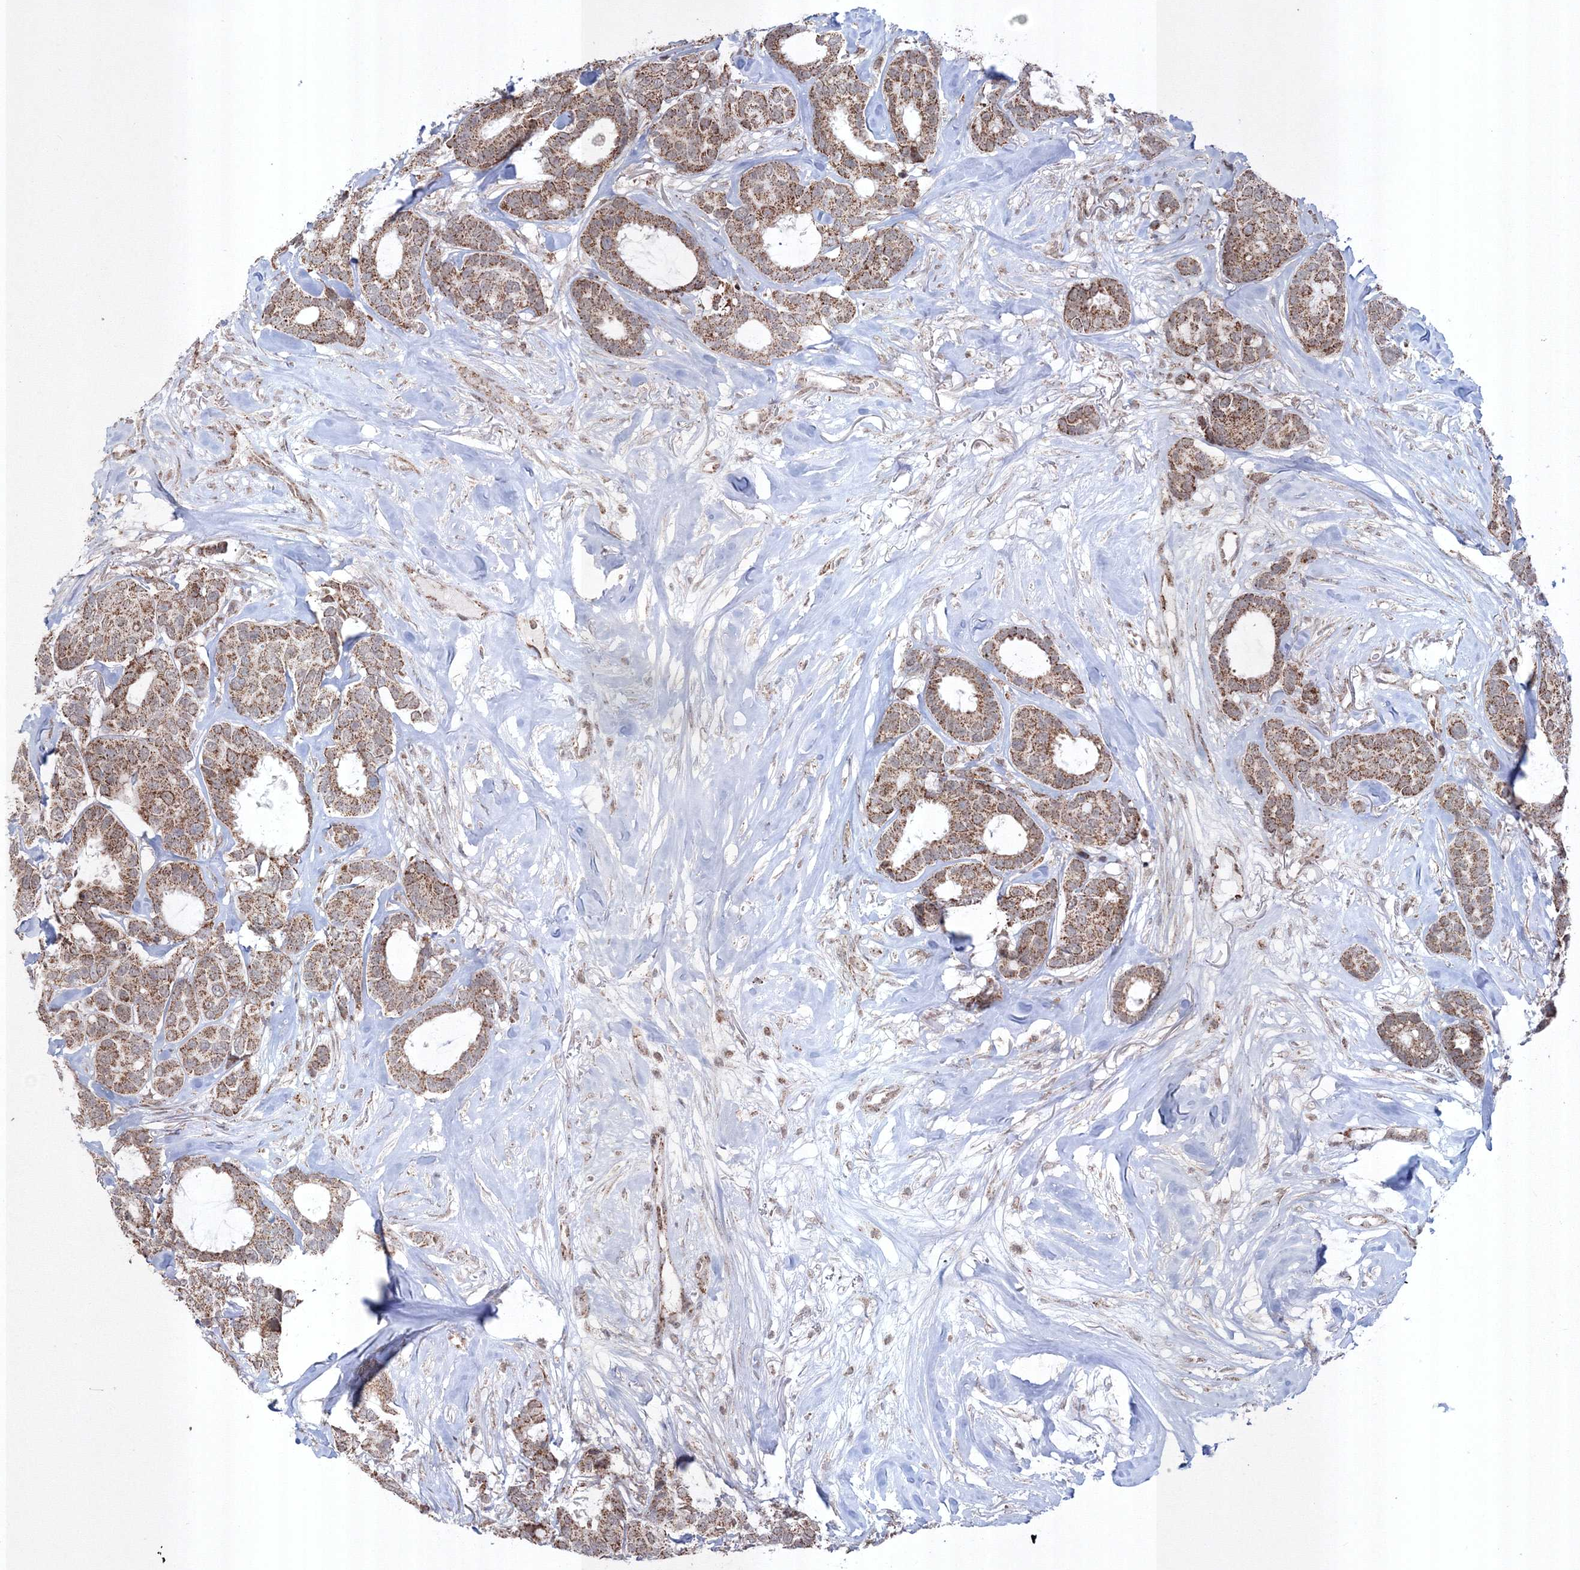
{"staining": {"intensity": "strong", "quantity": ">75%", "location": "cytoplasmic/membranous"}, "tissue": "breast cancer", "cell_type": "Tumor cells", "image_type": "cancer", "snomed": [{"axis": "morphology", "description": "Duct carcinoma"}, {"axis": "topography", "description": "Breast"}], "caption": "DAB (3,3'-diaminobenzidine) immunohistochemical staining of human breast cancer (invasive ductal carcinoma) demonstrates strong cytoplasmic/membranous protein expression in about >75% of tumor cells.", "gene": "GRSF1", "patient": {"sex": "female", "age": 87}}